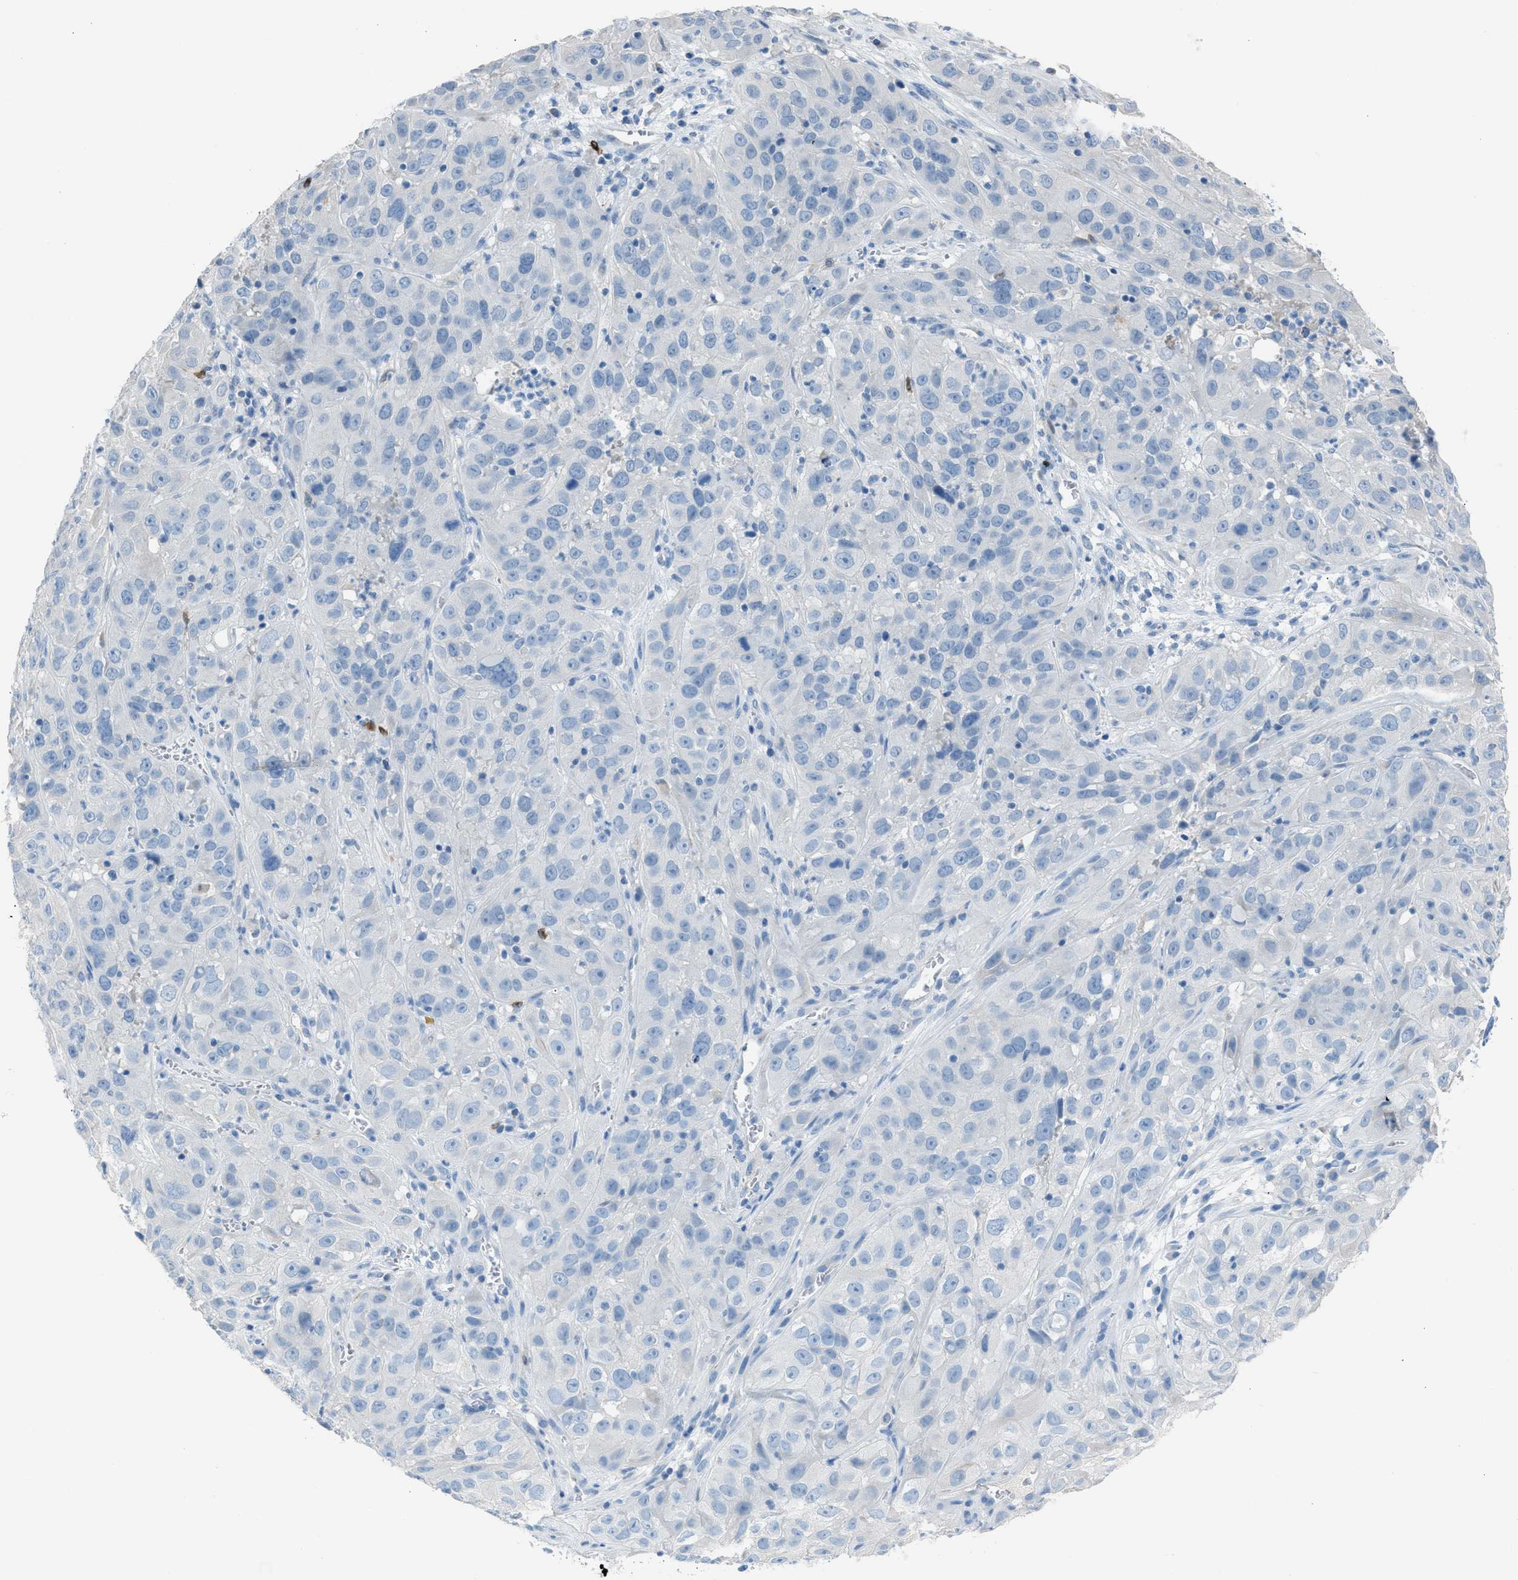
{"staining": {"intensity": "negative", "quantity": "none", "location": "none"}, "tissue": "cervical cancer", "cell_type": "Tumor cells", "image_type": "cancer", "snomed": [{"axis": "morphology", "description": "Squamous cell carcinoma, NOS"}, {"axis": "topography", "description": "Cervix"}], "caption": "This histopathology image is of squamous cell carcinoma (cervical) stained with immunohistochemistry to label a protein in brown with the nuclei are counter-stained blue. There is no positivity in tumor cells.", "gene": "CLEC10A", "patient": {"sex": "female", "age": 32}}